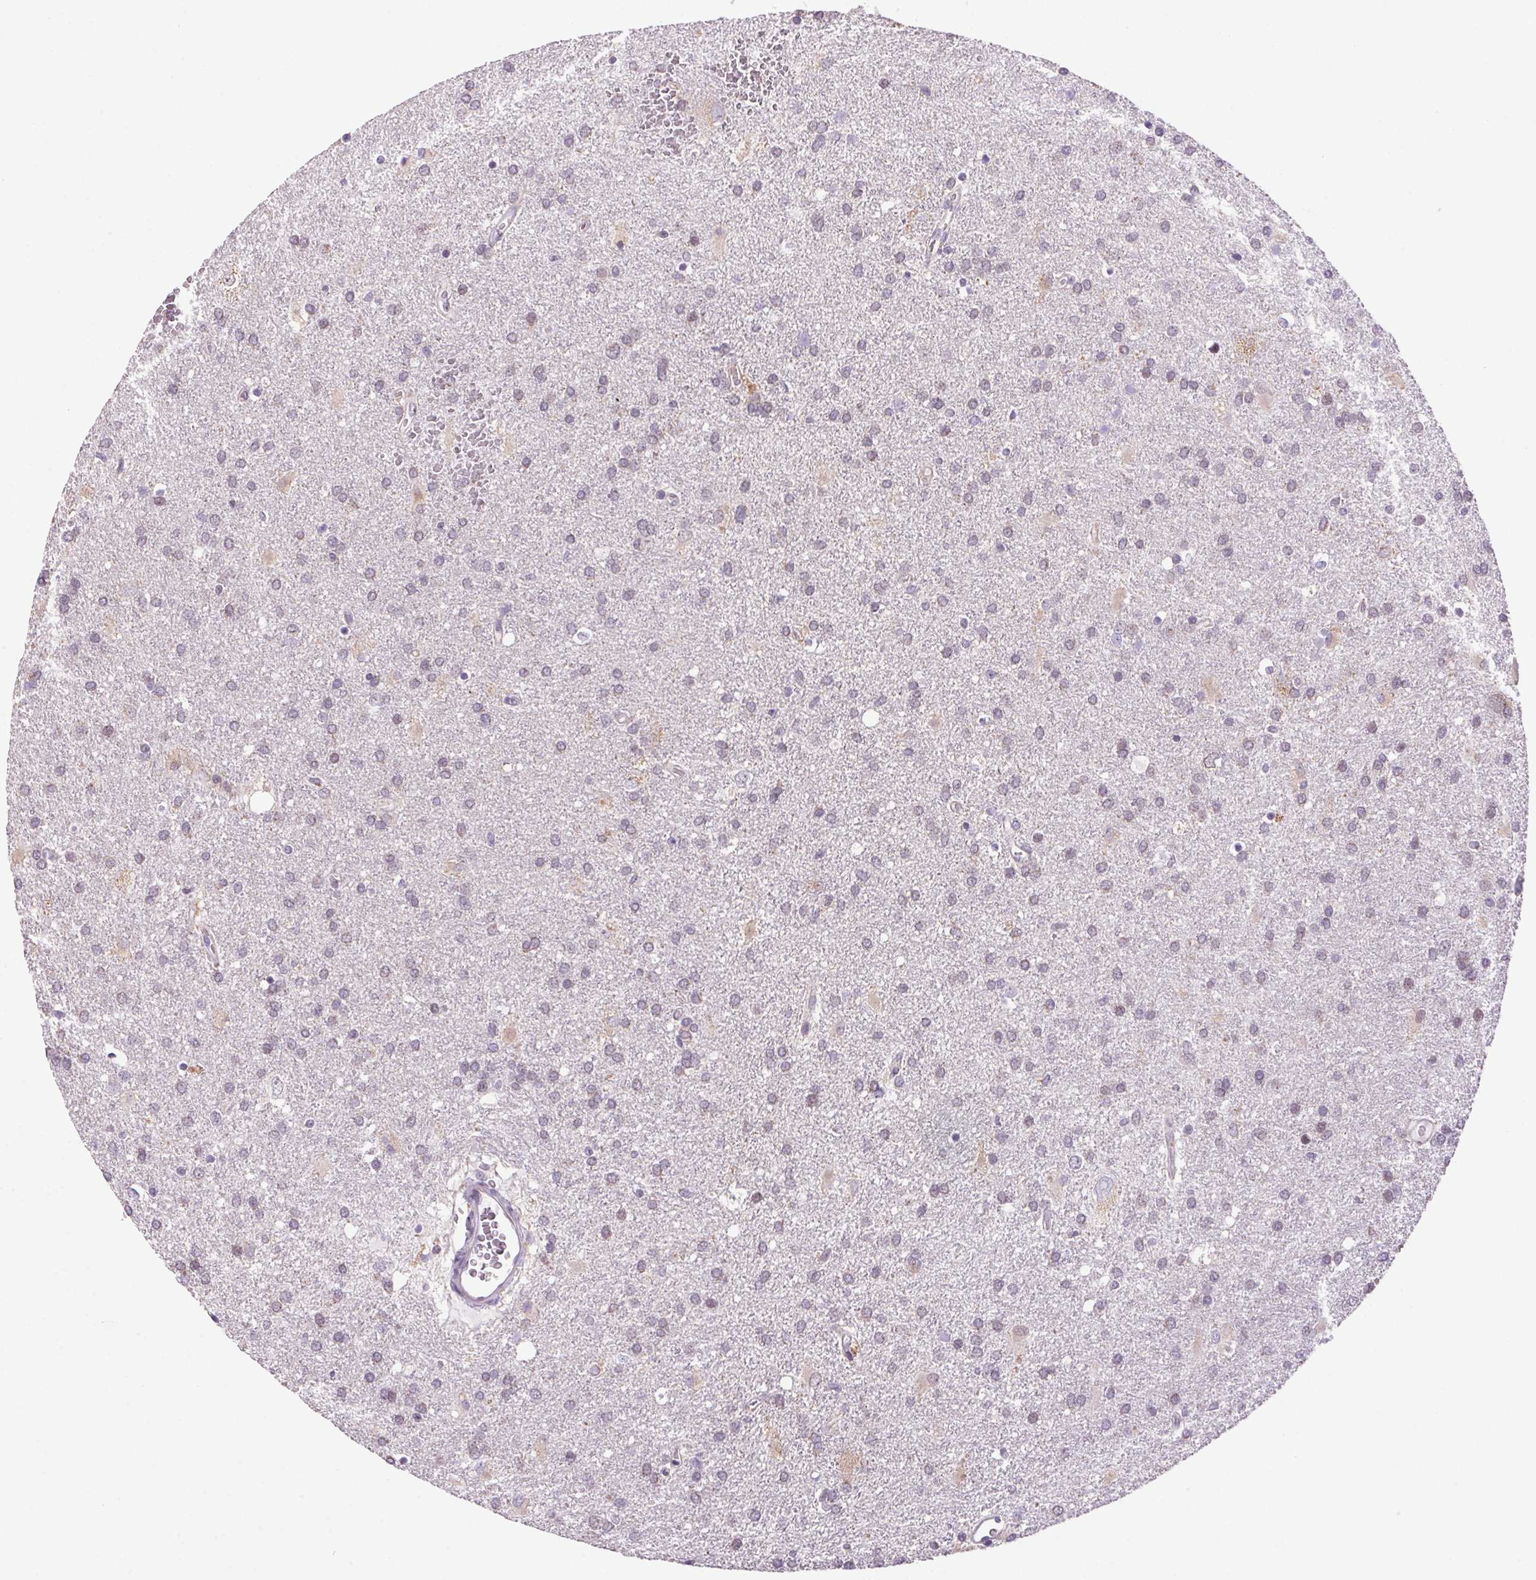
{"staining": {"intensity": "negative", "quantity": "none", "location": "none"}, "tissue": "glioma", "cell_type": "Tumor cells", "image_type": "cancer", "snomed": [{"axis": "morphology", "description": "Glioma, malignant, Low grade"}, {"axis": "topography", "description": "Brain"}], "caption": "There is no significant staining in tumor cells of low-grade glioma (malignant).", "gene": "AKR1E2", "patient": {"sex": "male", "age": 66}}